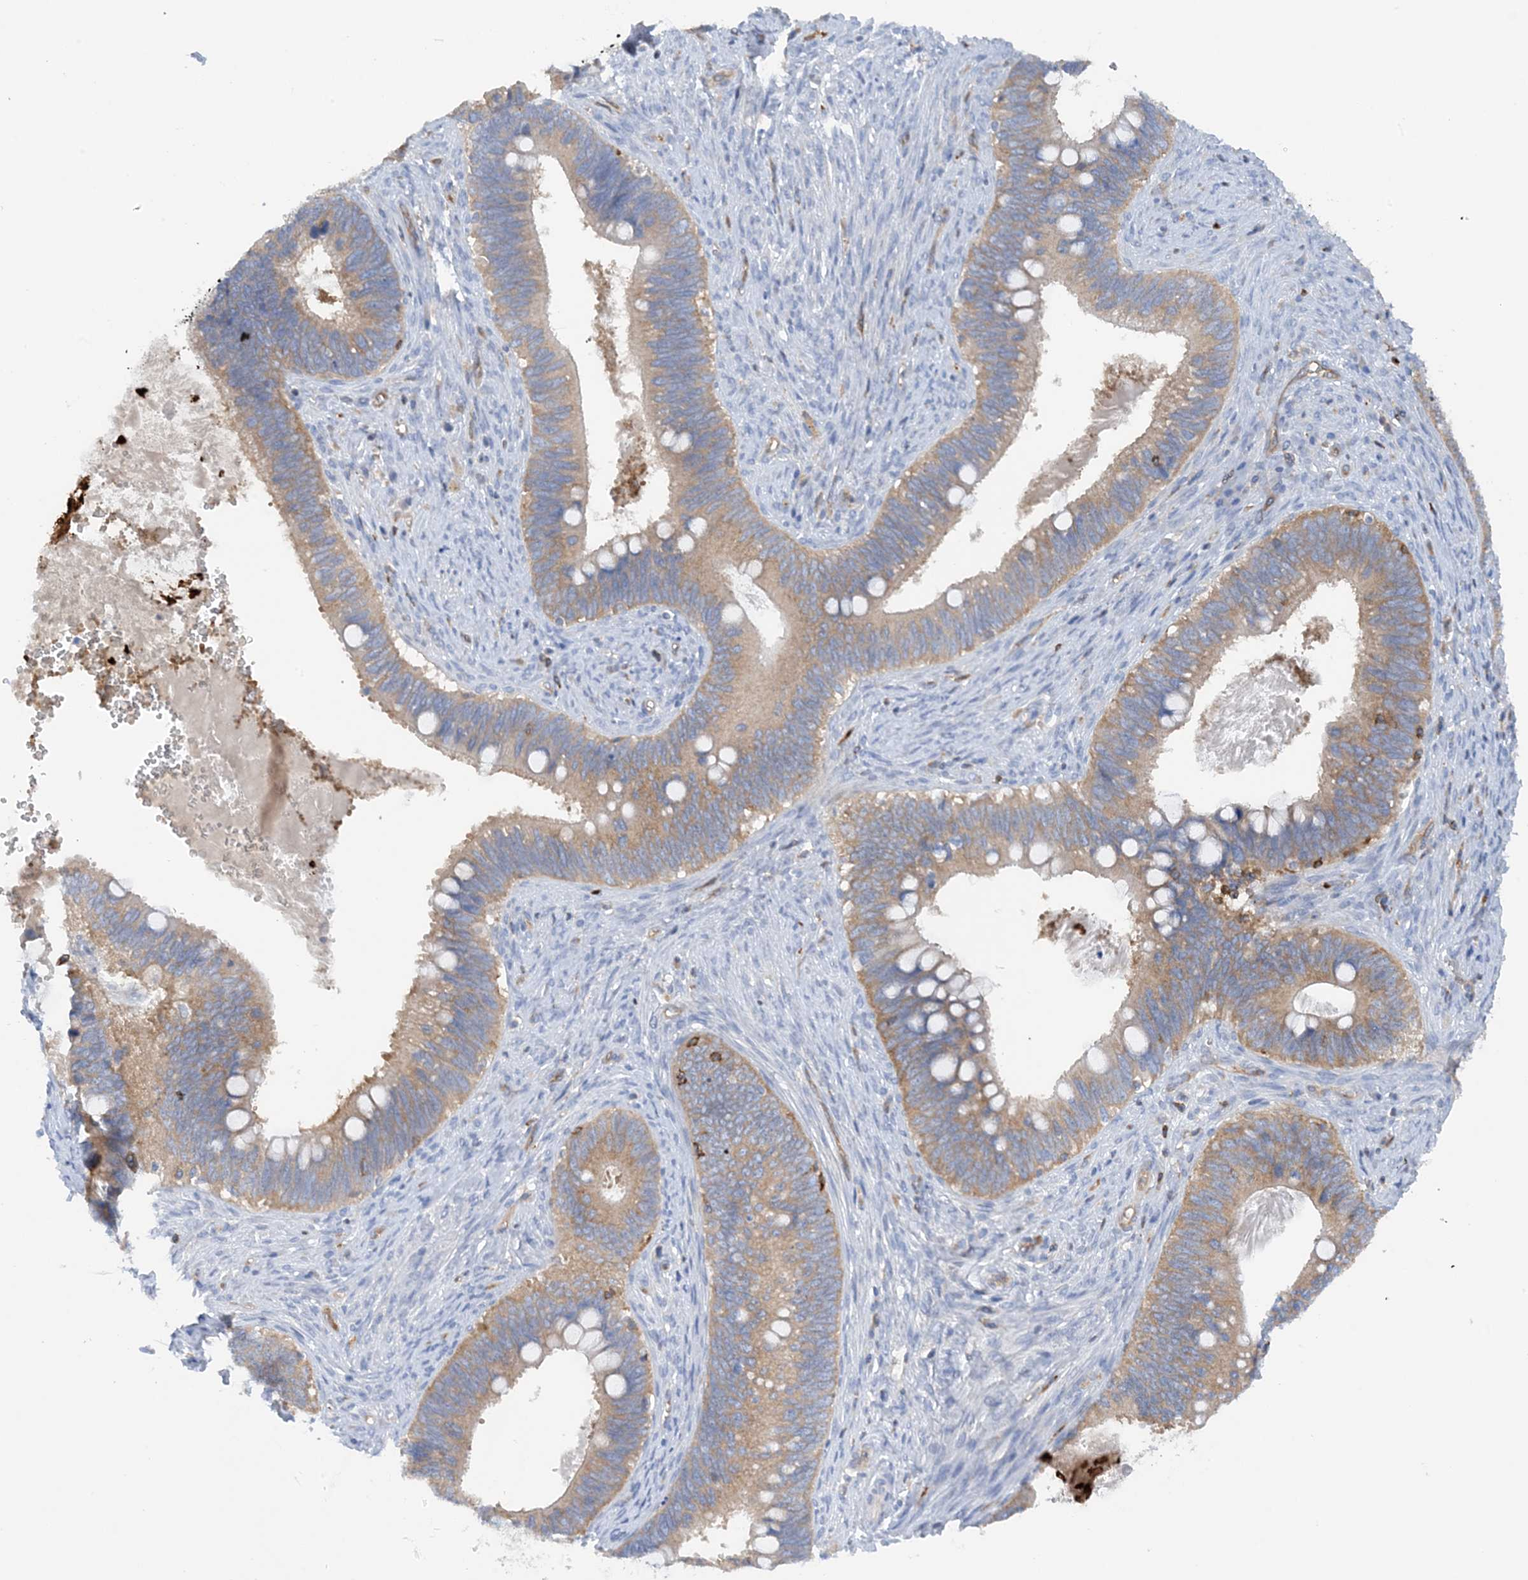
{"staining": {"intensity": "weak", "quantity": ">75%", "location": "cytoplasmic/membranous"}, "tissue": "cervical cancer", "cell_type": "Tumor cells", "image_type": "cancer", "snomed": [{"axis": "morphology", "description": "Adenocarcinoma, NOS"}, {"axis": "topography", "description": "Cervix"}], "caption": "Tumor cells exhibit low levels of weak cytoplasmic/membranous staining in approximately >75% of cells in human cervical cancer (adenocarcinoma).", "gene": "PHACTR2", "patient": {"sex": "female", "age": 42}}